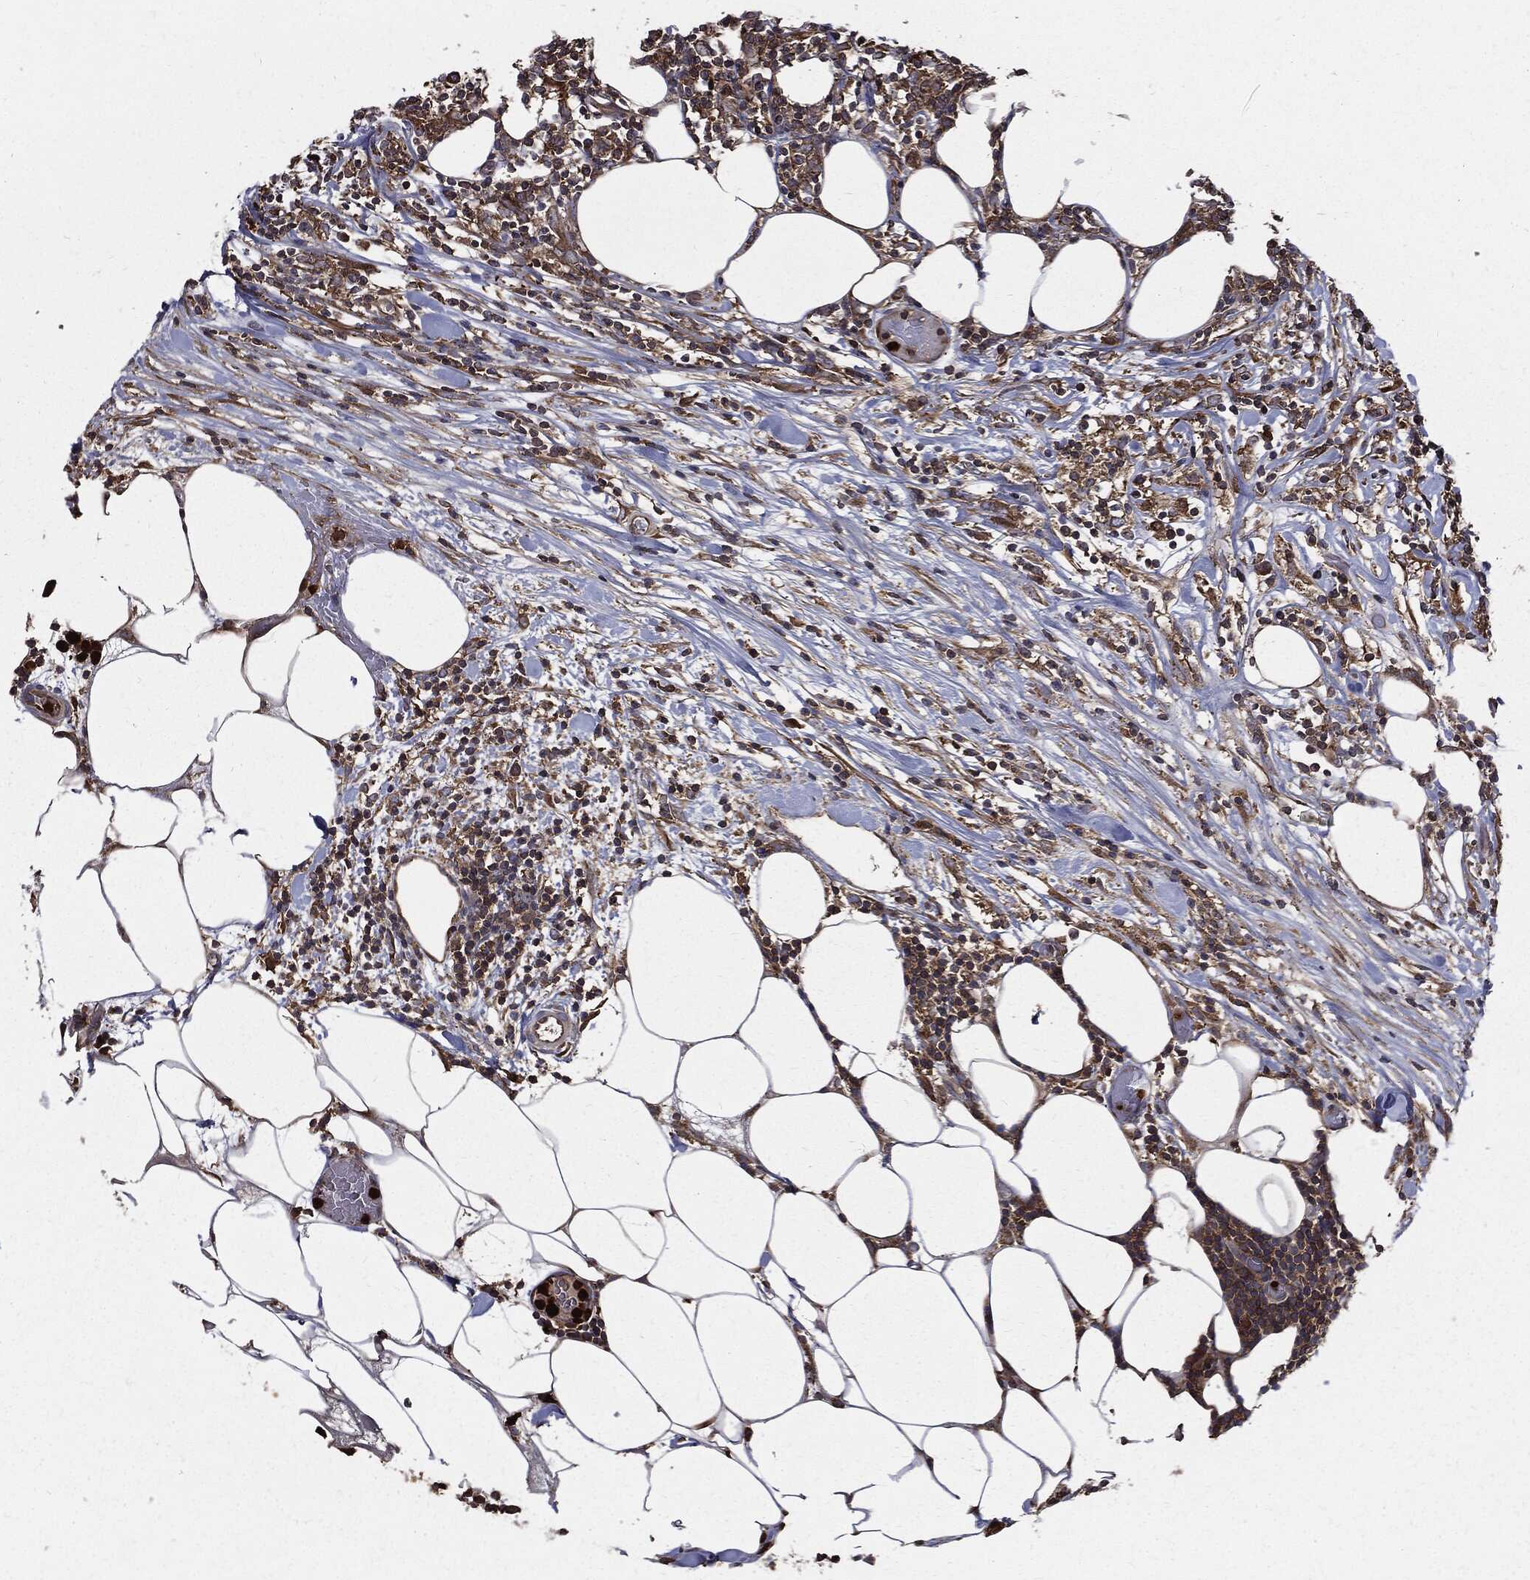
{"staining": {"intensity": "moderate", "quantity": "25%-75%", "location": "cytoplasmic/membranous"}, "tissue": "lymphoma", "cell_type": "Tumor cells", "image_type": "cancer", "snomed": [{"axis": "morphology", "description": "Malignant lymphoma, non-Hodgkin's type, High grade"}, {"axis": "topography", "description": "Lymph node"}], "caption": "High-grade malignant lymphoma, non-Hodgkin's type stained for a protein (brown) shows moderate cytoplasmic/membranous positive staining in about 25%-75% of tumor cells.", "gene": "PDCD6IP", "patient": {"sex": "female", "age": 84}}